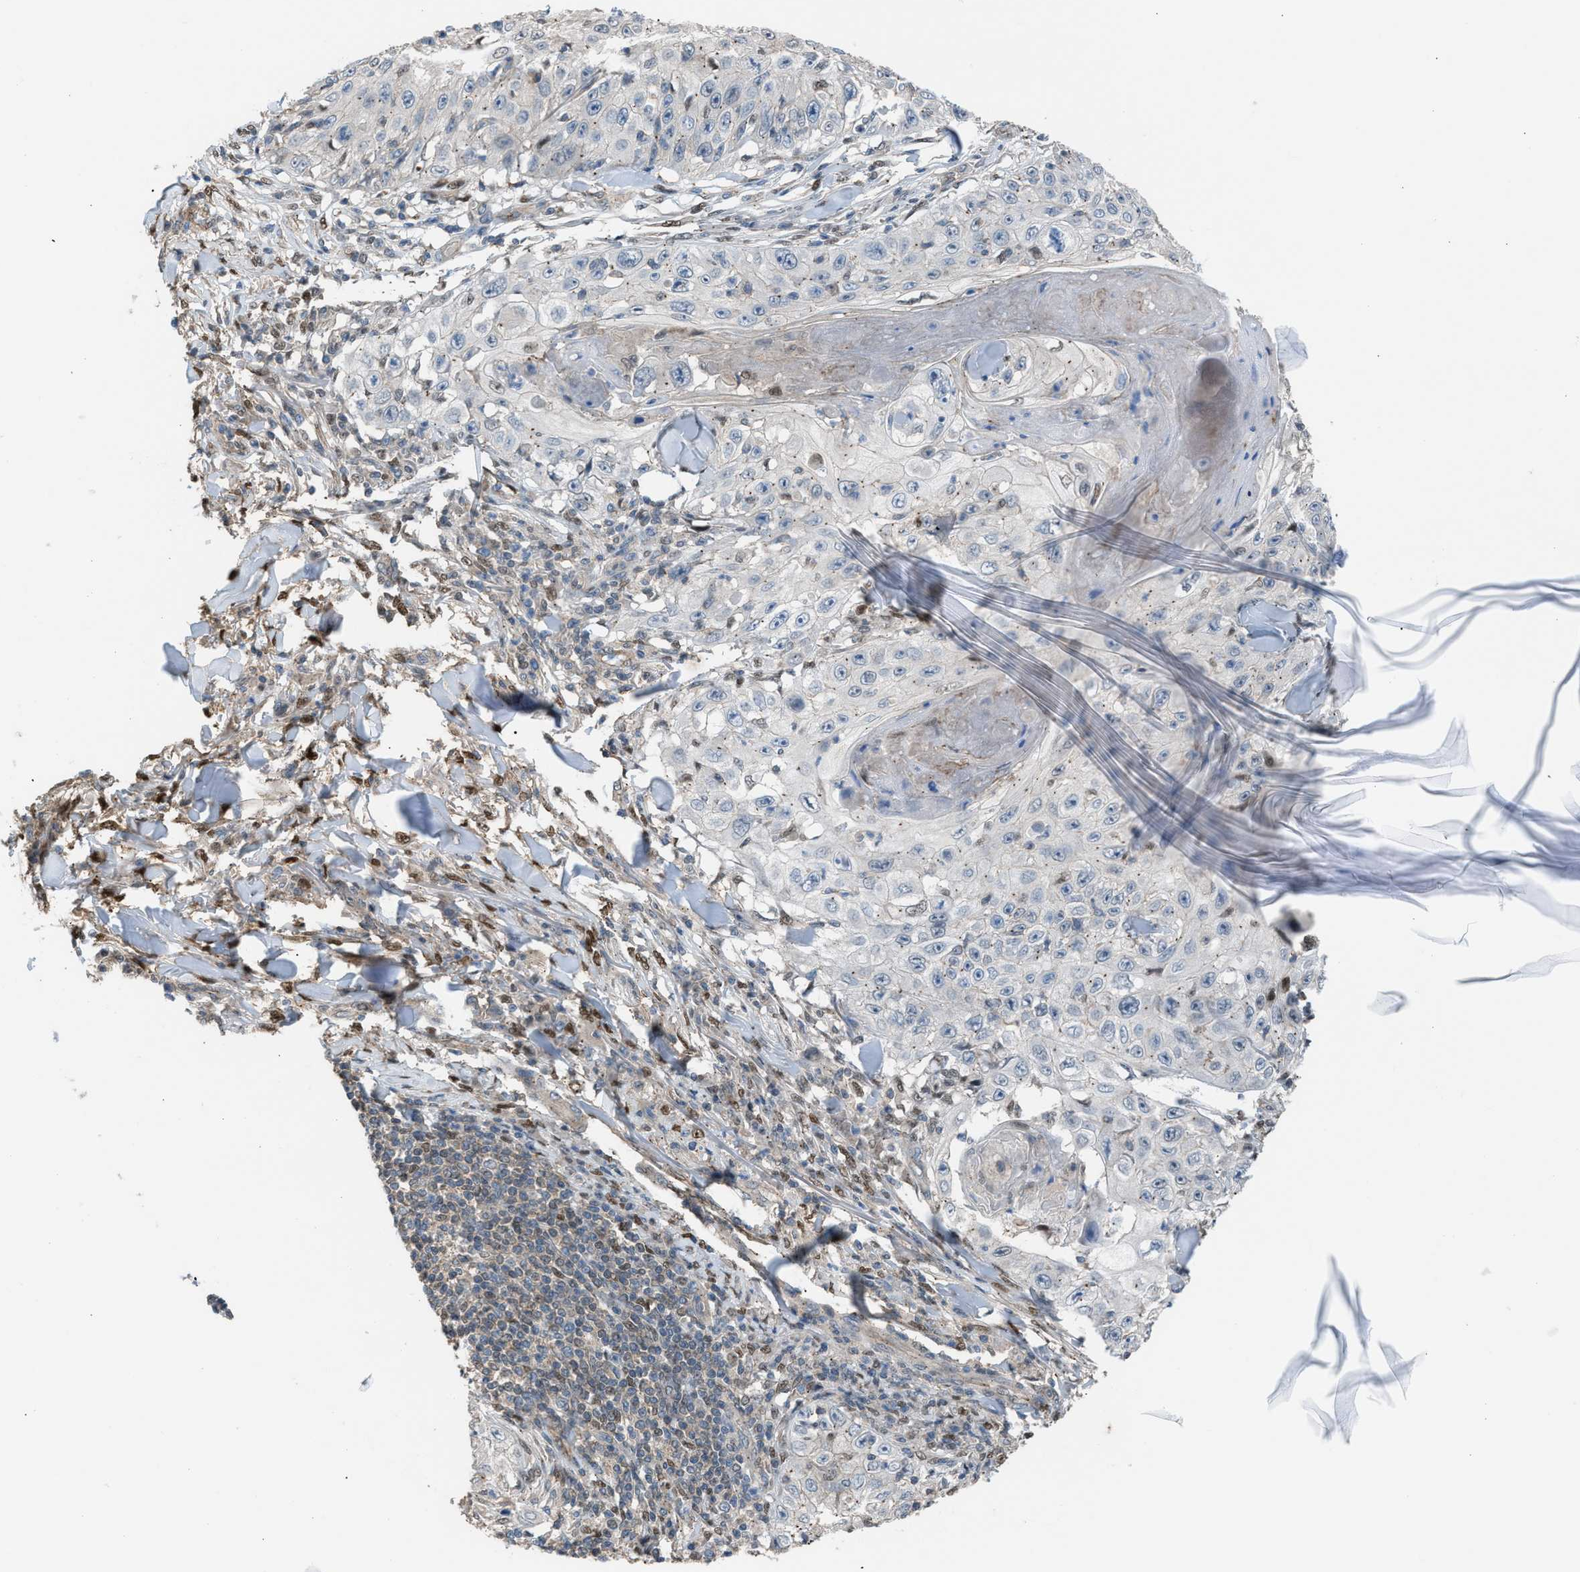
{"staining": {"intensity": "weak", "quantity": "25%-75%", "location": "cytoplasmic/membranous"}, "tissue": "skin cancer", "cell_type": "Tumor cells", "image_type": "cancer", "snomed": [{"axis": "morphology", "description": "Squamous cell carcinoma, NOS"}, {"axis": "topography", "description": "Skin"}], "caption": "Immunohistochemical staining of human skin cancer displays low levels of weak cytoplasmic/membranous staining in approximately 25%-75% of tumor cells.", "gene": "CRTC1", "patient": {"sex": "male", "age": 86}}